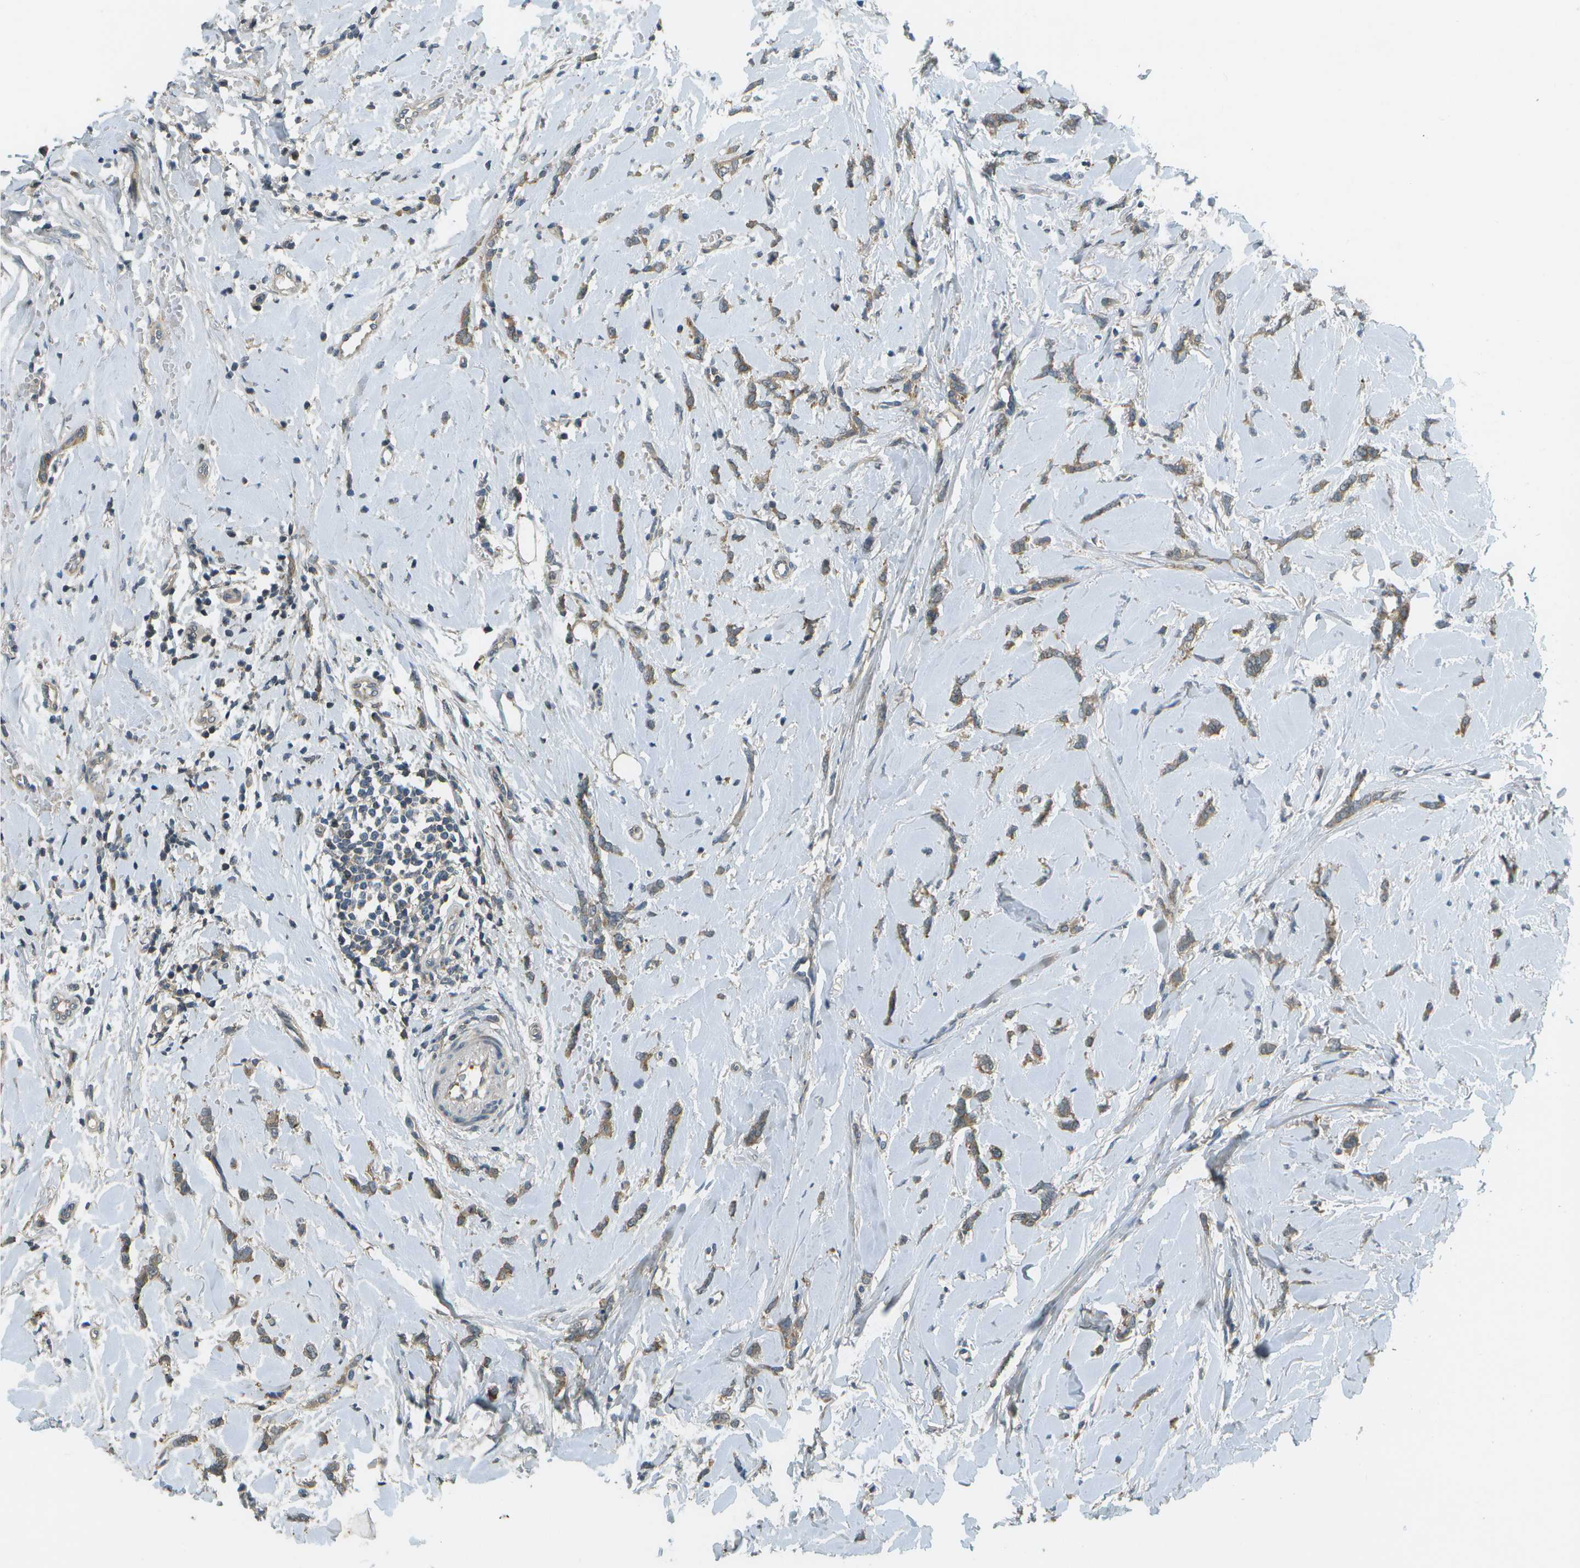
{"staining": {"intensity": "weak", "quantity": ">75%", "location": "cytoplasmic/membranous"}, "tissue": "breast cancer", "cell_type": "Tumor cells", "image_type": "cancer", "snomed": [{"axis": "morphology", "description": "Lobular carcinoma"}, {"axis": "topography", "description": "Skin"}, {"axis": "topography", "description": "Breast"}], "caption": "Tumor cells show low levels of weak cytoplasmic/membranous positivity in approximately >75% of cells in lobular carcinoma (breast).", "gene": "WNK2", "patient": {"sex": "female", "age": 46}}